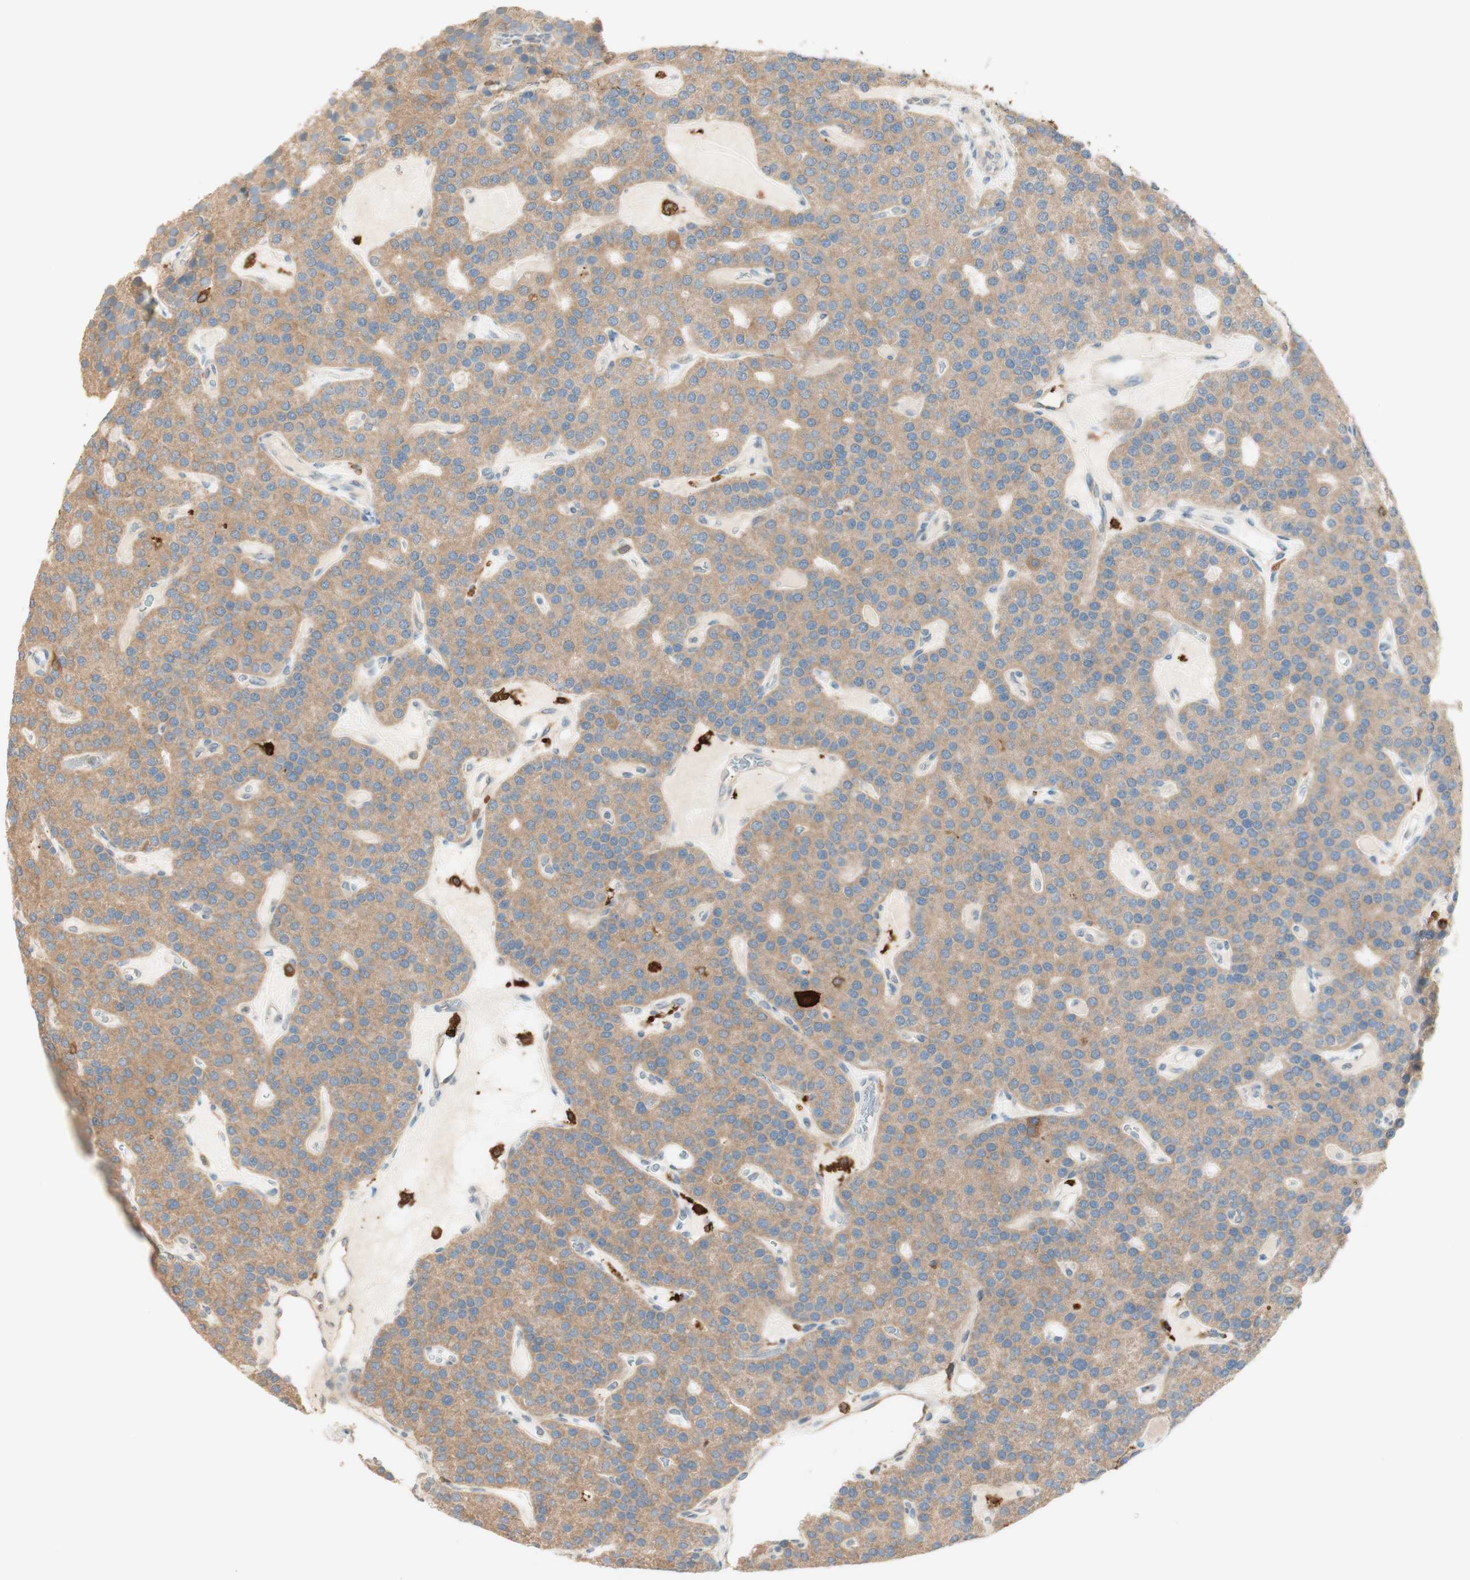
{"staining": {"intensity": "moderate", "quantity": ">75%", "location": "cytoplasmic/membranous"}, "tissue": "parathyroid gland", "cell_type": "Glandular cells", "image_type": "normal", "snomed": [{"axis": "morphology", "description": "Normal tissue, NOS"}, {"axis": "morphology", "description": "Adenoma, NOS"}, {"axis": "topography", "description": "Parathyroid gland"}], "caption": "This image reveals normal parathyroid gland stained with immunohistochemistry to label a protein in brown. The cytoplasmic/membranous of glandular cells show moderate positivity for the protein. Nuclei are counter-stained blue.", "gene": "CLCN2", "patient": {"sex": "female", "age": 86}}